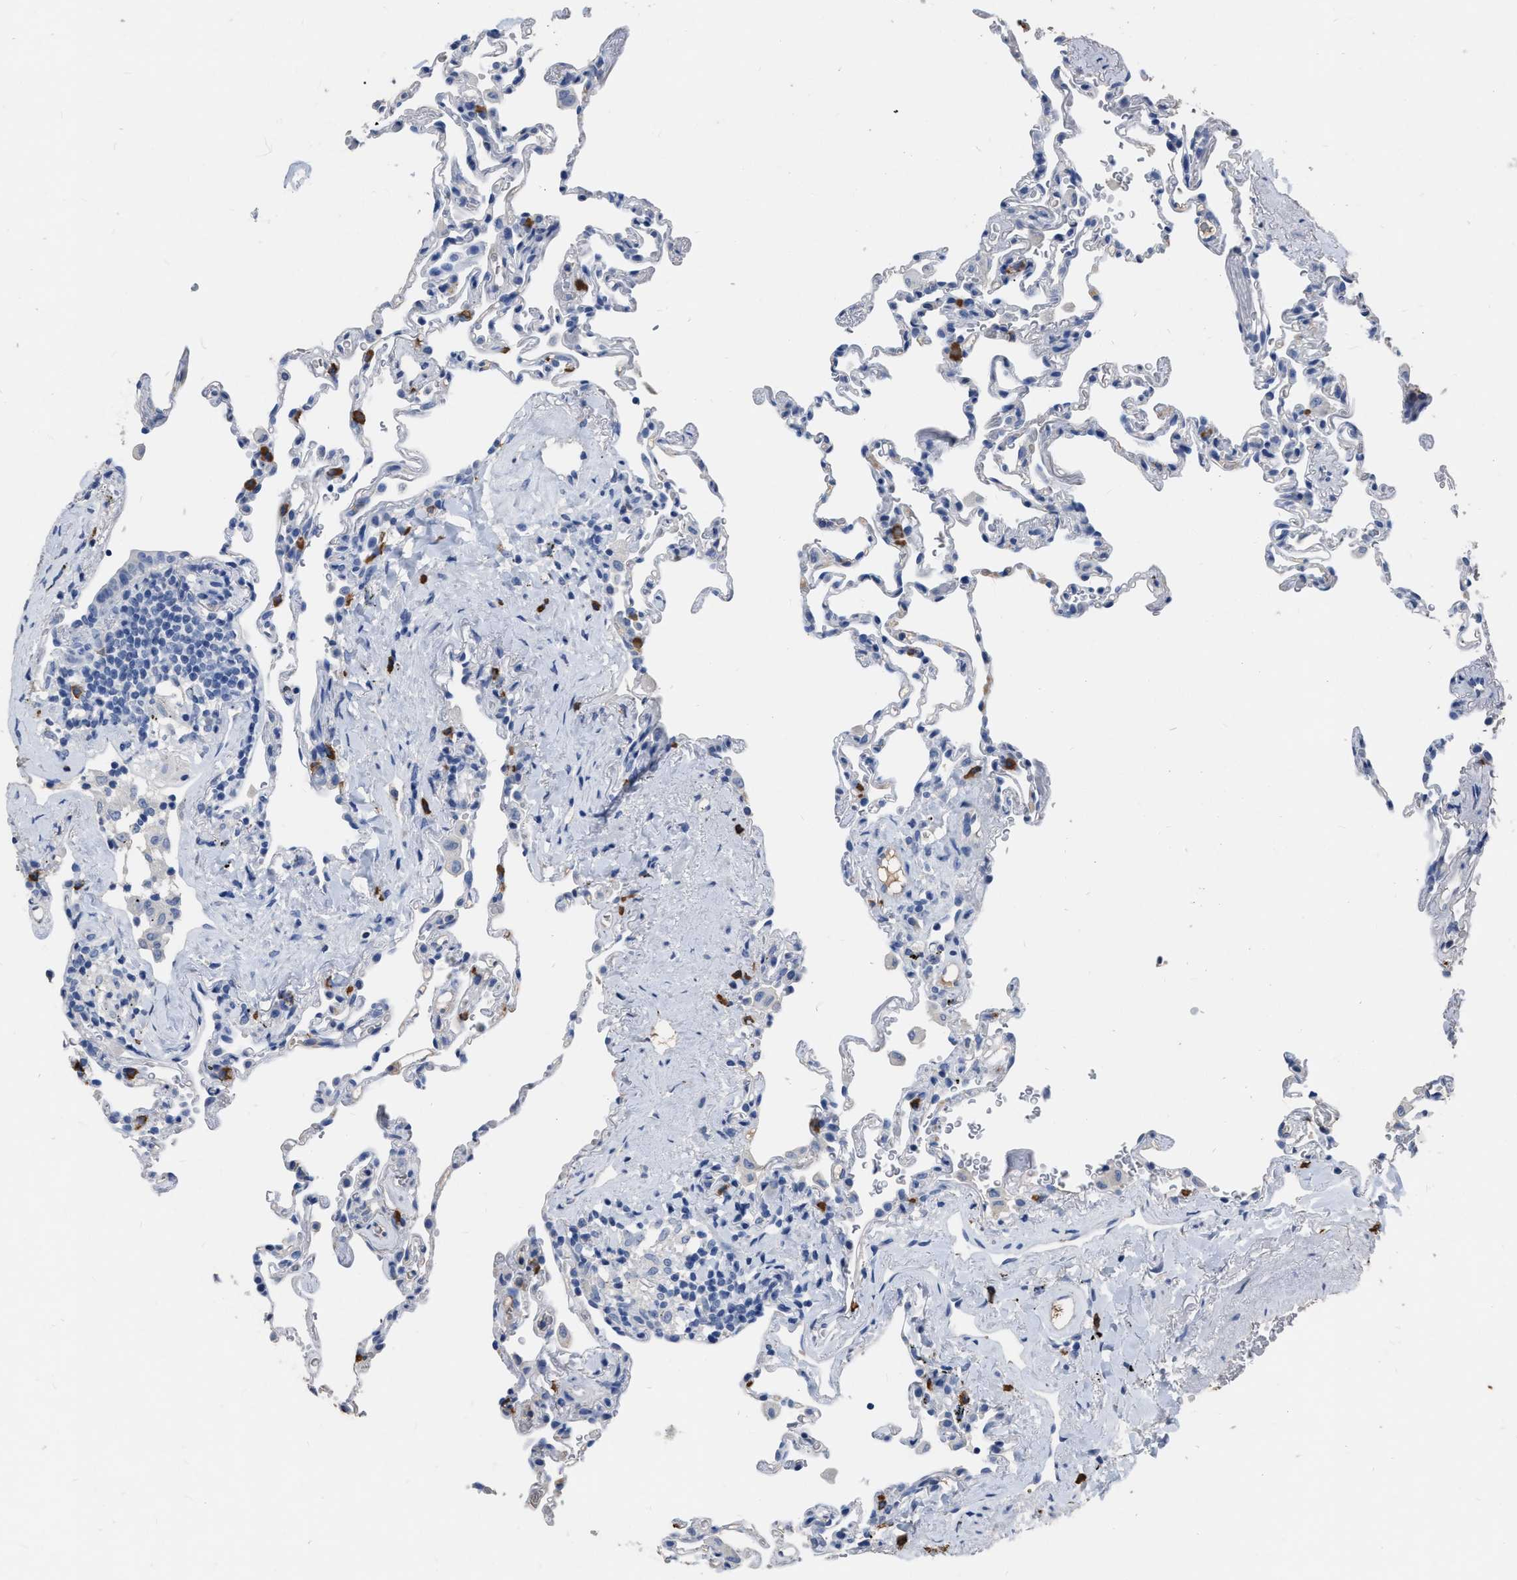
{"staining": {"intensity": "negative", "quantity": "none", "location": "none"}, "tissue": "lung", "cell_type": "Alveolar cells", "image_type": "normal", "snomed": [{"axis": "morphology", "description": "Normal tissue, NOS"}, {"axis": "topography", "description": "Lung"}], "caption": "Human lung stained for a protein using immunohistochemistry (IHC) exhibits no expression in alveolar cells.", "gene": "HABP2", "patient": {"sex": "male", "age": 59}}